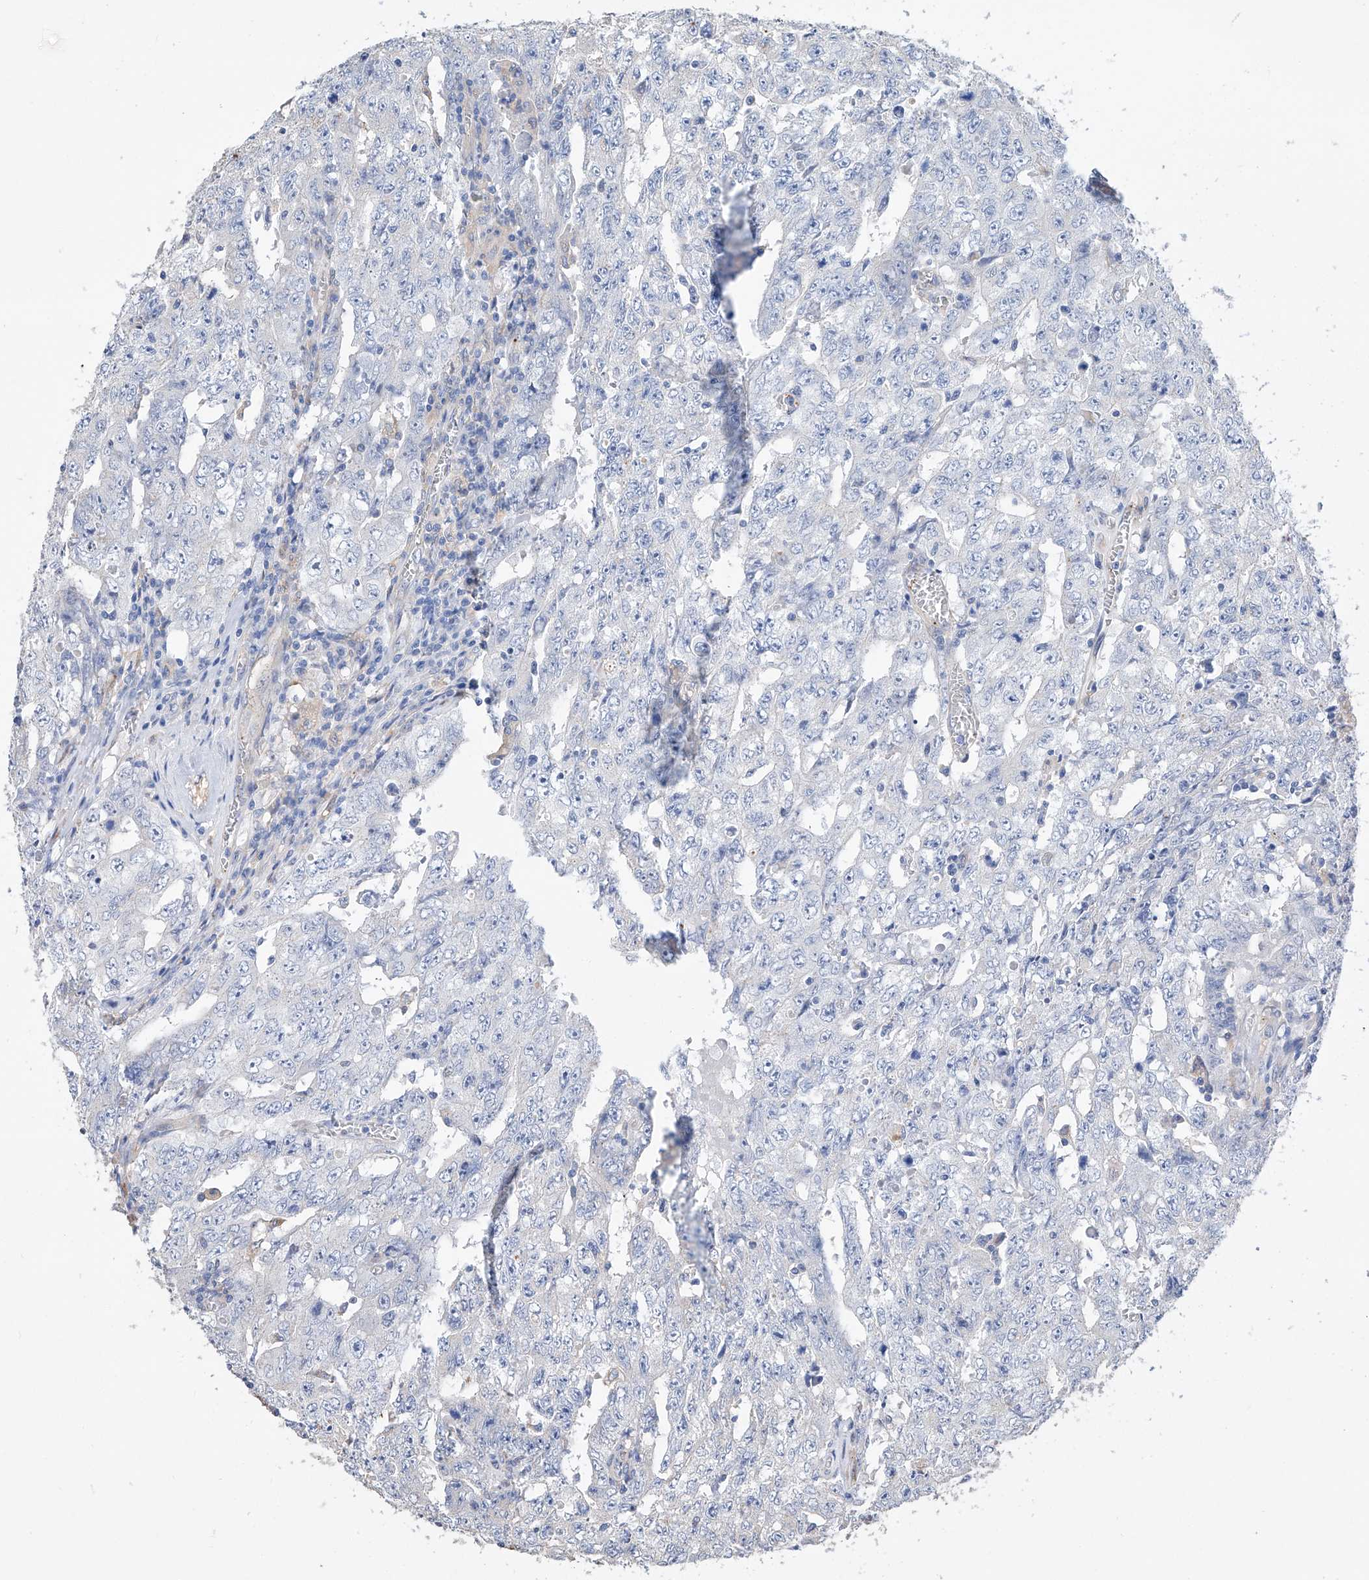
{"staining": {"intensity": "negative", "quantity": "none", "location": "none"}, "tissue": "testis cancer", "cell_type": "Tumor cells", "image_type": "cancer", "snomed": [{"axis": "morphology", "description": "Carcinoma, Embryonal, NOS"}, {"axis": "topography", "description": "Testis"}], "caption": "IHC of human testis cancer (embryonal carcinoma) reveals no expression in tumor cells.", "gene": "AFG1L", "patient": {"sex": "male", "age": 26}}